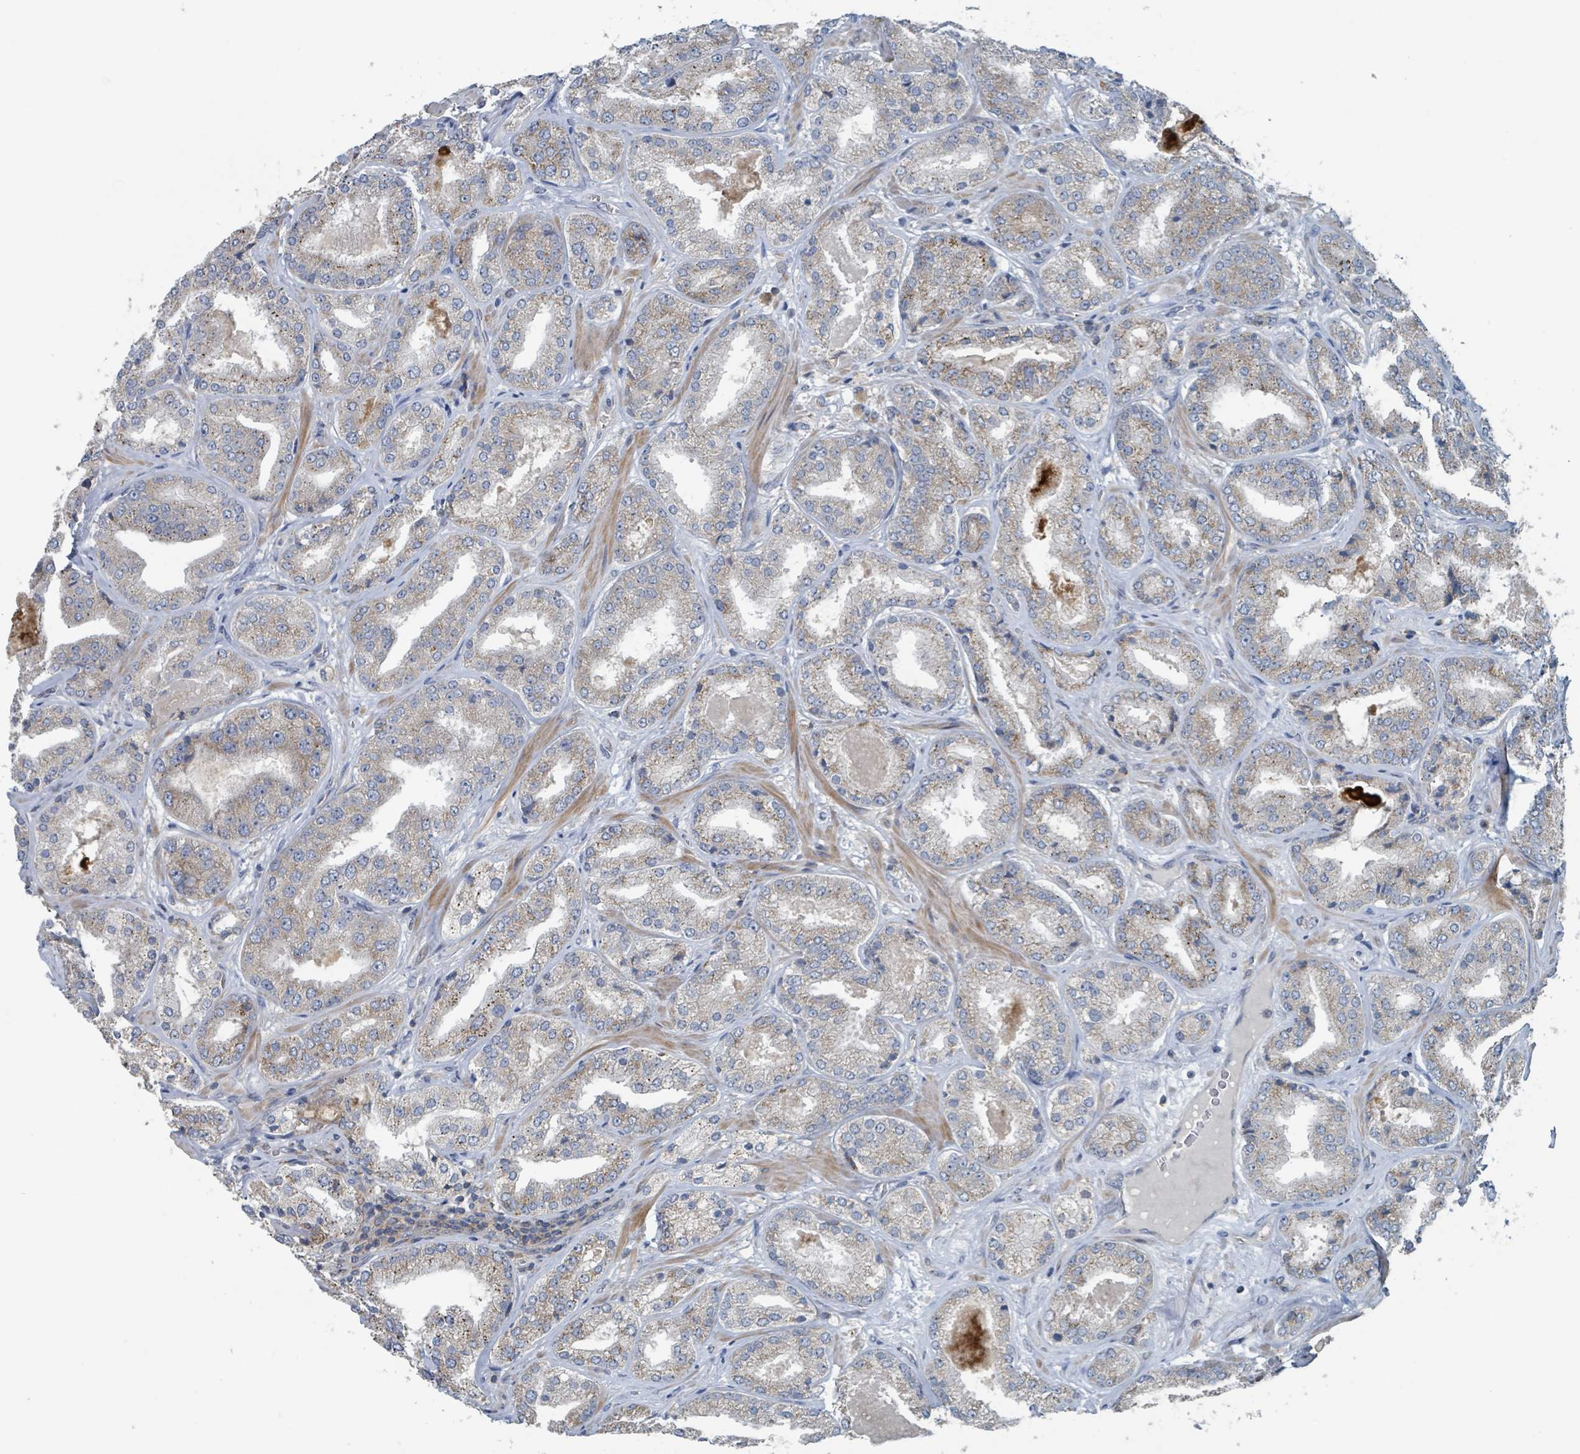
{"staining": {"intensity": "strong", "quantity": "<25%", "location": "cytoplasmic/membranous"}, "tissue": "prostate cancer", "cell_type": "Tumor cells", "image_type": "cancer", "snomed": [{"axis": "morphology", "description": "Adenocarcinoma, High grade"}, {"axis": "topography", "description": "Prostate"}], "caption": "Immunohistochemical staining of prostate adenocarcinoma (high-grade) shows strong cytoplasmic/membranous protein expression in about <25% of tumor cells.", "gene": "ACBD4", "patient": {"sex": "male", "age": 63}}